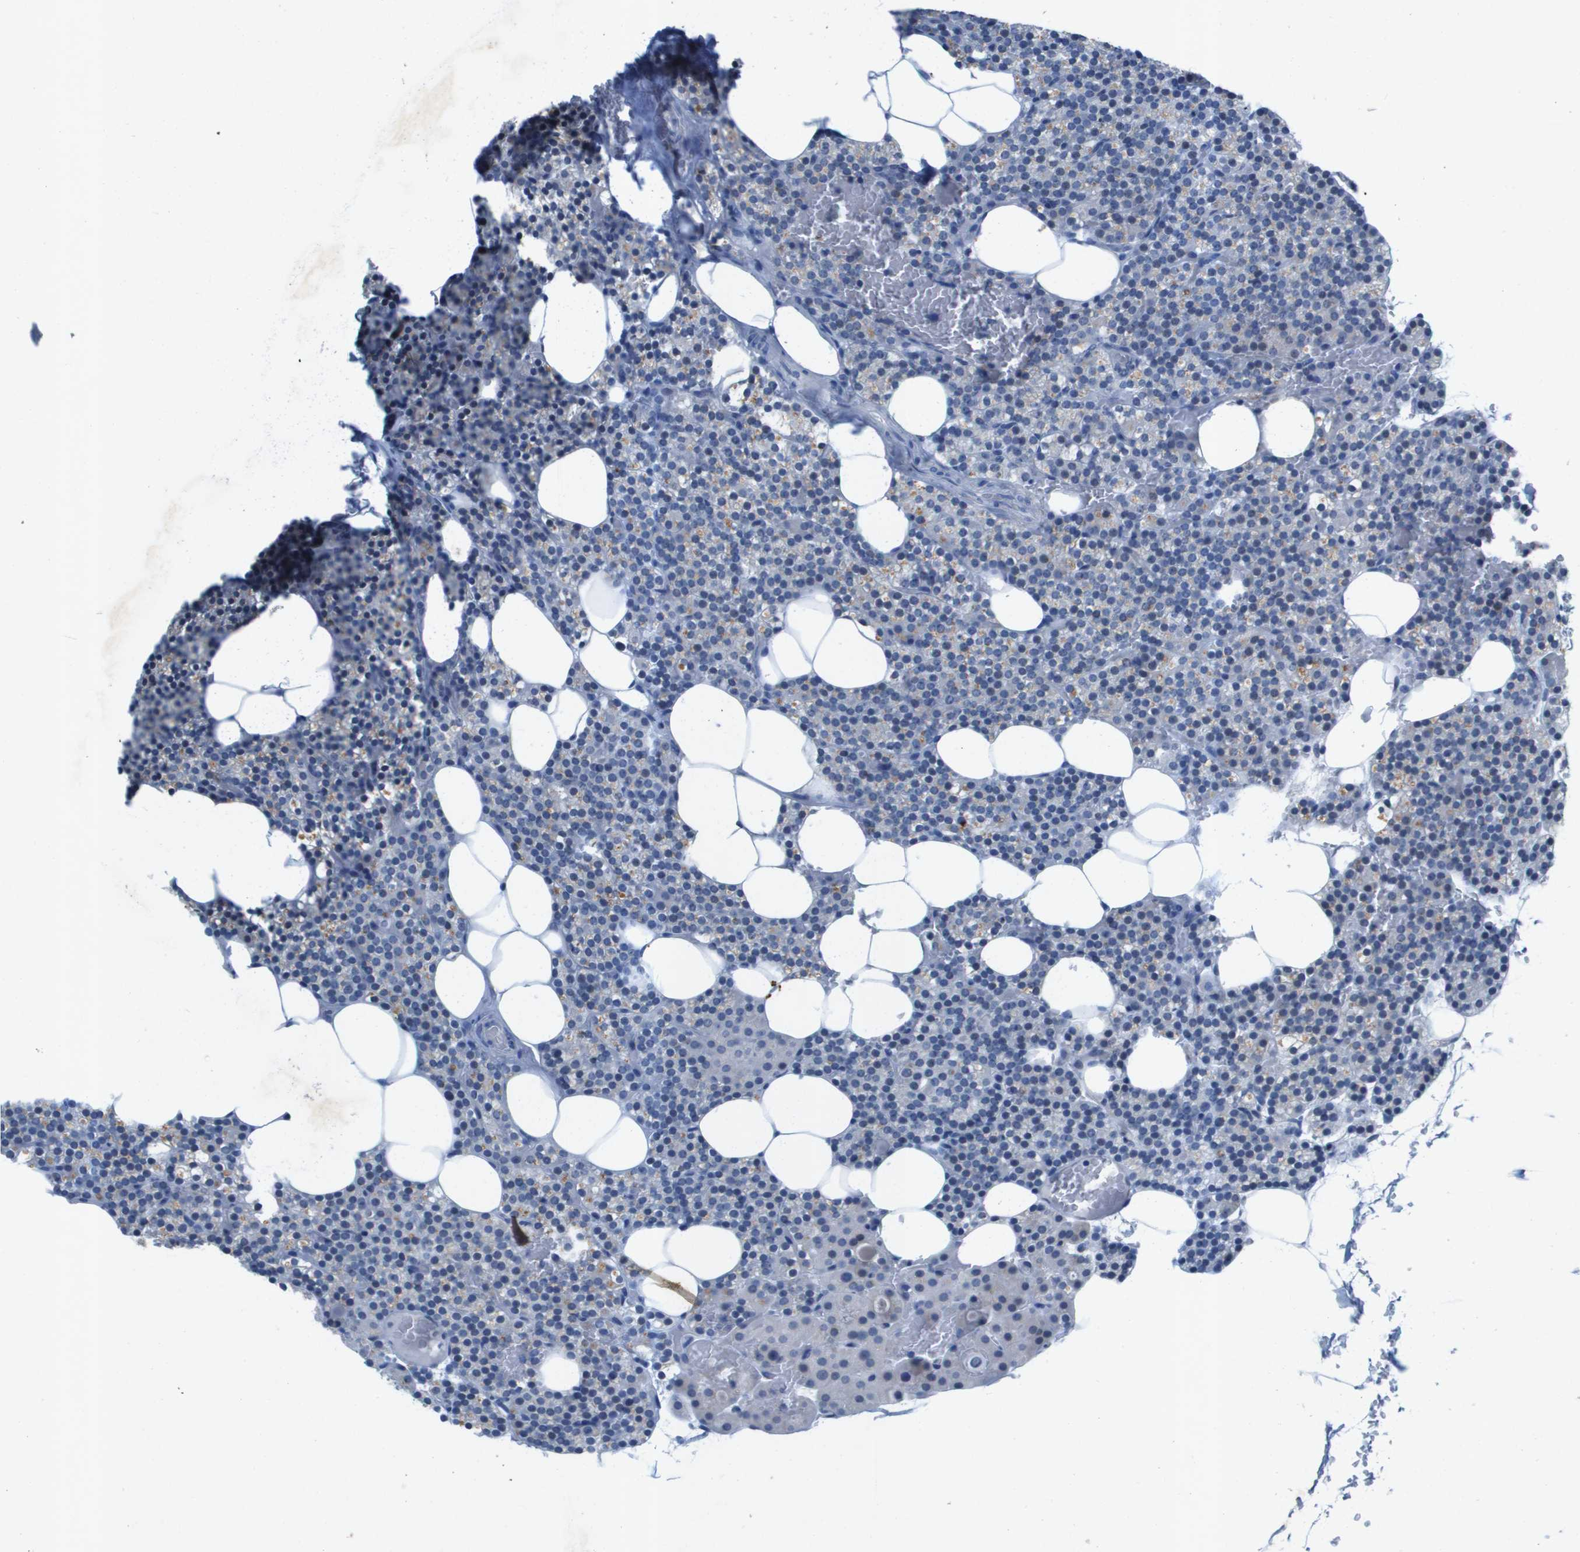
{"staining": {"intensity": "negative", "quantity": "none", "location": "none"}, "tissue": "parathyroid gland", "cell_type": "Glandular cells", "image_type": "normal", "snomed": [{"axis": "morphology", "description": "Normal tissue, NOS"}, {"axis": "morphology", "description": "Inflammation chronic"}, {"axis": "morphology", "description": "Goiter, colloid"}, {"axis": "topography", "description": "Thyroid gland"}, {"axis": "topography", "description": "Parathyroid gland"}], "caption": "High magnification brightfield microscopy of normal parathyroid gland stained with DAB (3,3'-diaminobenzidine) (brown) and counterstained with hematoxylin (blue): glandular cells show no significant positivity.", "gene": "ITGA6", "patient": {"sex": "male", "age": 65}}